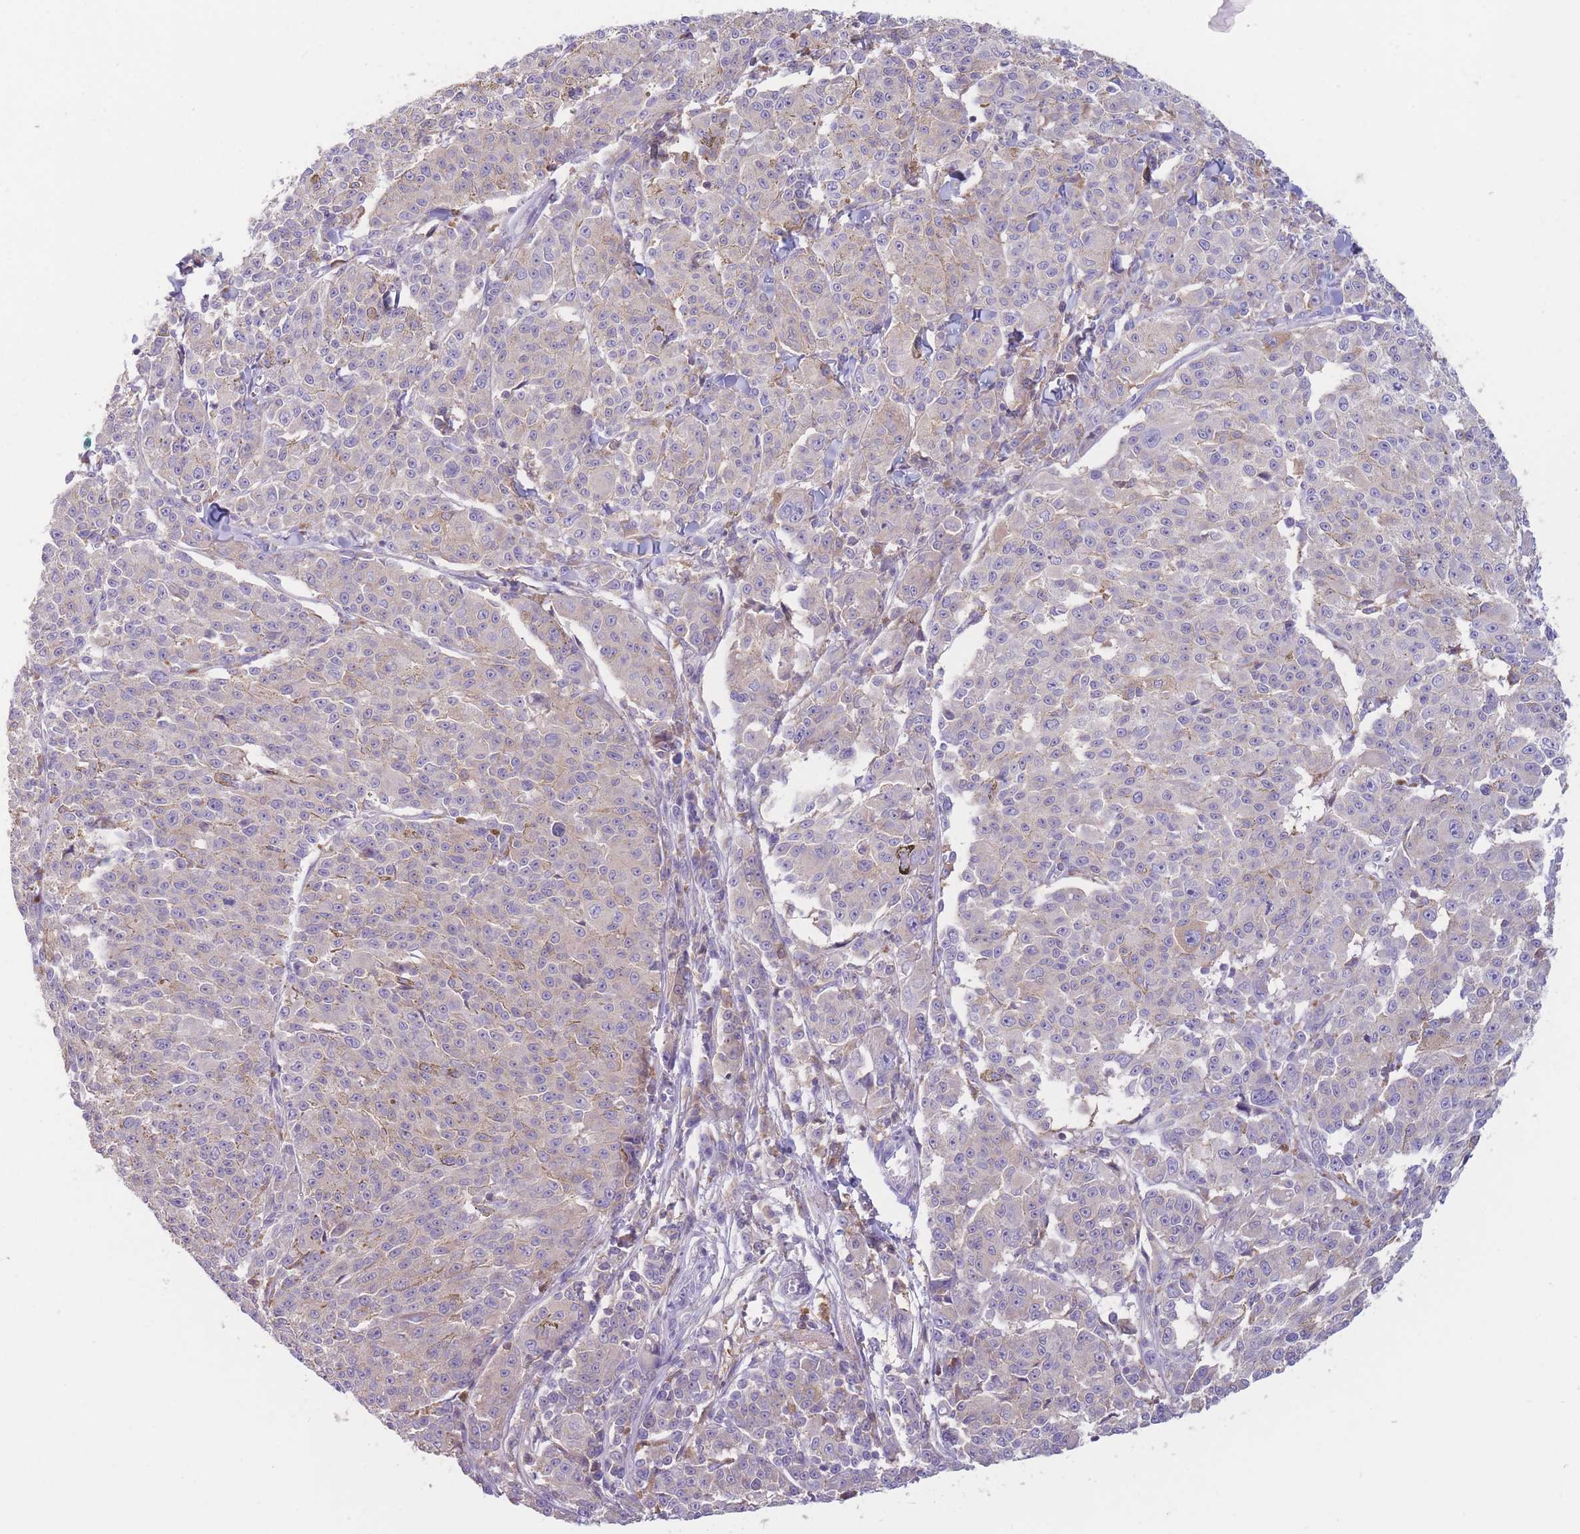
{"staining": {"intensity": "weak", "quantity": "25%-75%", "location": "cytoplasmic/membranous"}, "tissue": "melanoma", "cell_type": "Tumor cells", "image_type": "cancer", "snomed": [{"axis": "morphology", "description": "Malignant melanoma, NOS"}, {"axis": "topography", "description": "Skin"}], "caption": "Approximately 25%-75% of tumor cells in human melanoma demonstrate weak cytoplasmic/membranous protein expression as visualized by brown immunohistochemical staining.", "gene": "ST3GAL4", "patient": {"sex": "female", "age": 52}}